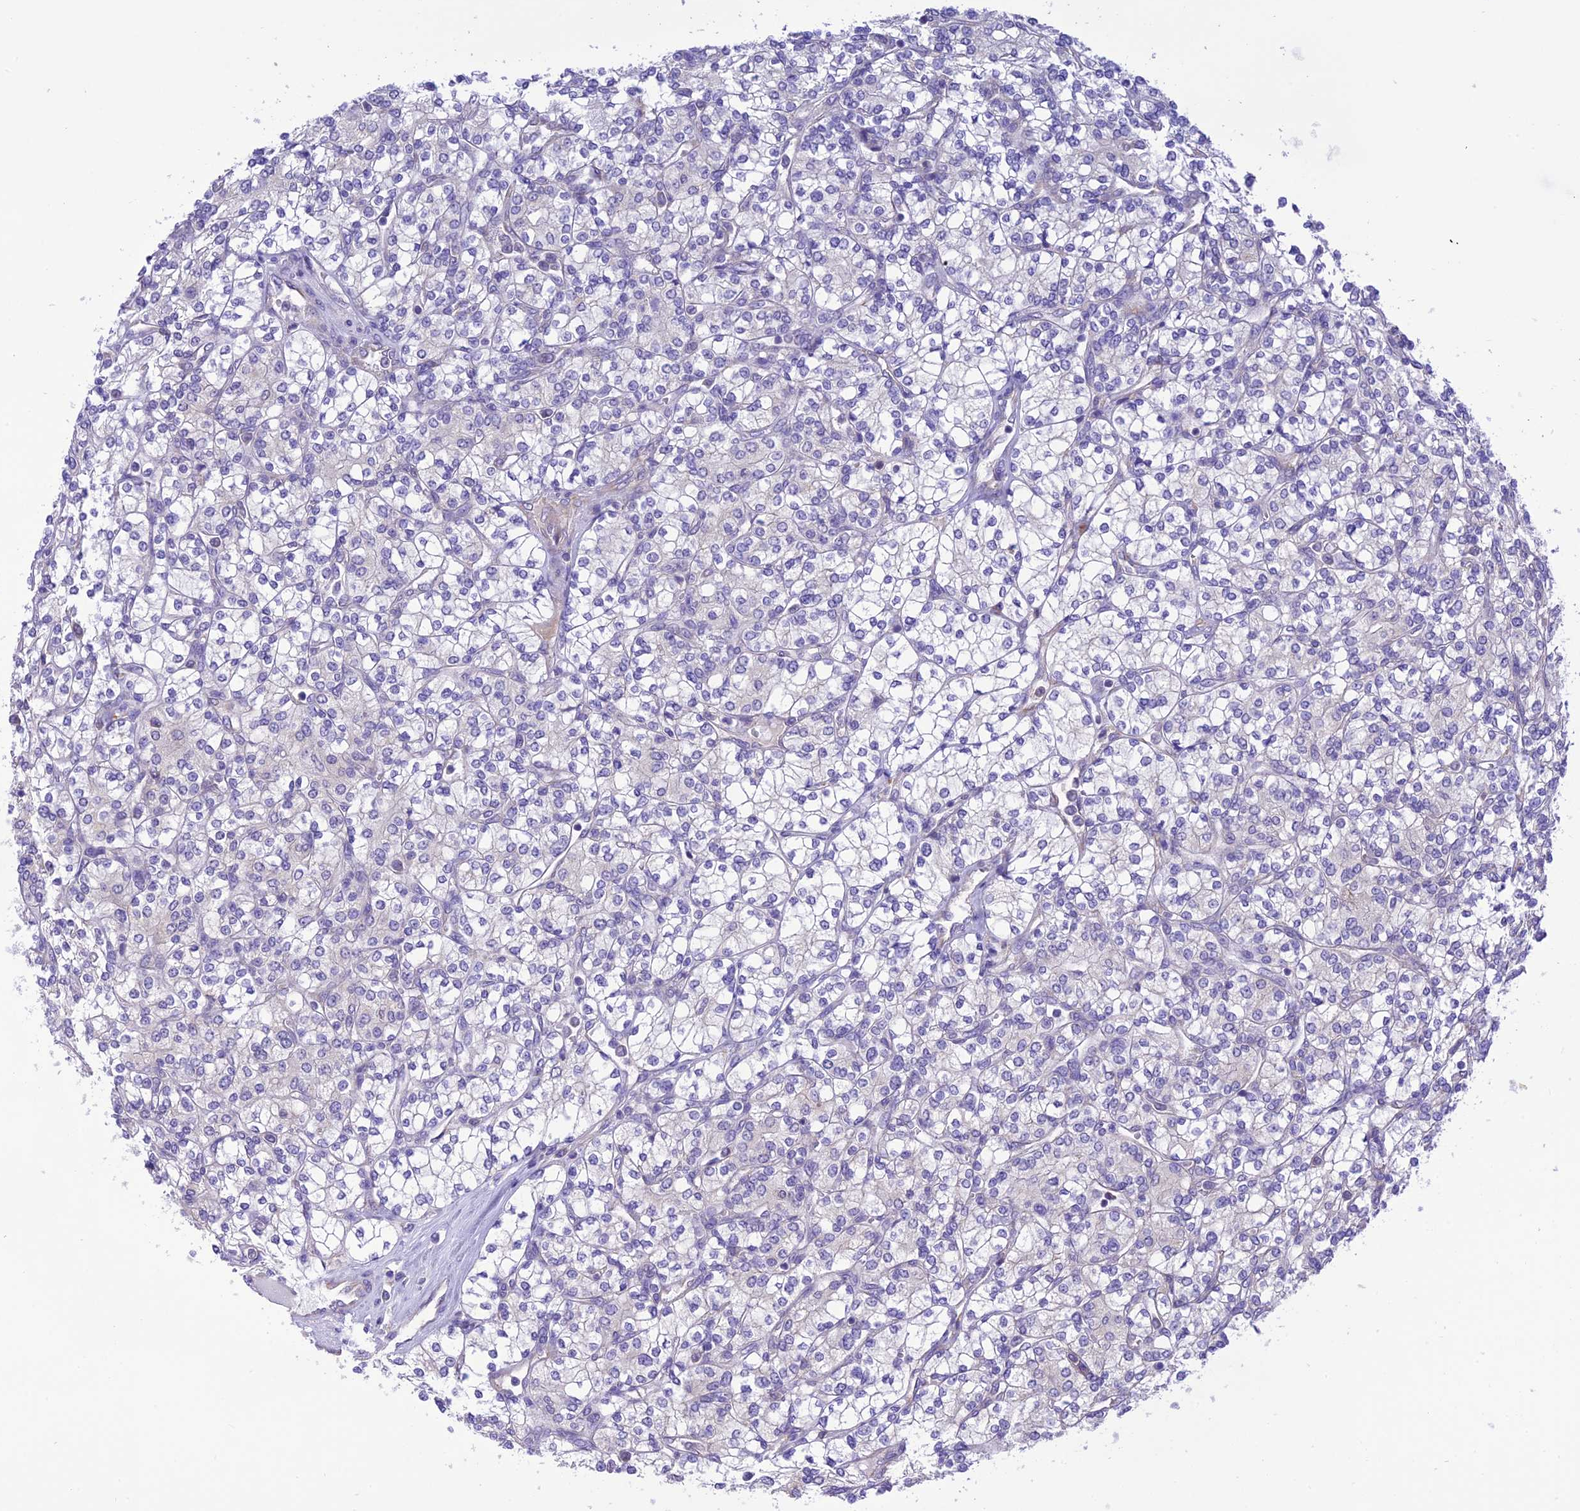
{"staining": {"intensity": "negative", "quantity": "none", "location": "none"}, "tissue": "renal cancer", "cell_type": "Tumor cells", "image_type": "cancer", "snomed": [{"axis": "morphology", "description": "Adenocarcinoma, NOS"}, {"axis": "topography", "description": "Kidney"}], "caption": "Tumor cells are negative for protein expression in human adenocarcinoma (renal).", "gene": "RNF126", "patient": {"sex": "male", "age": 77}}